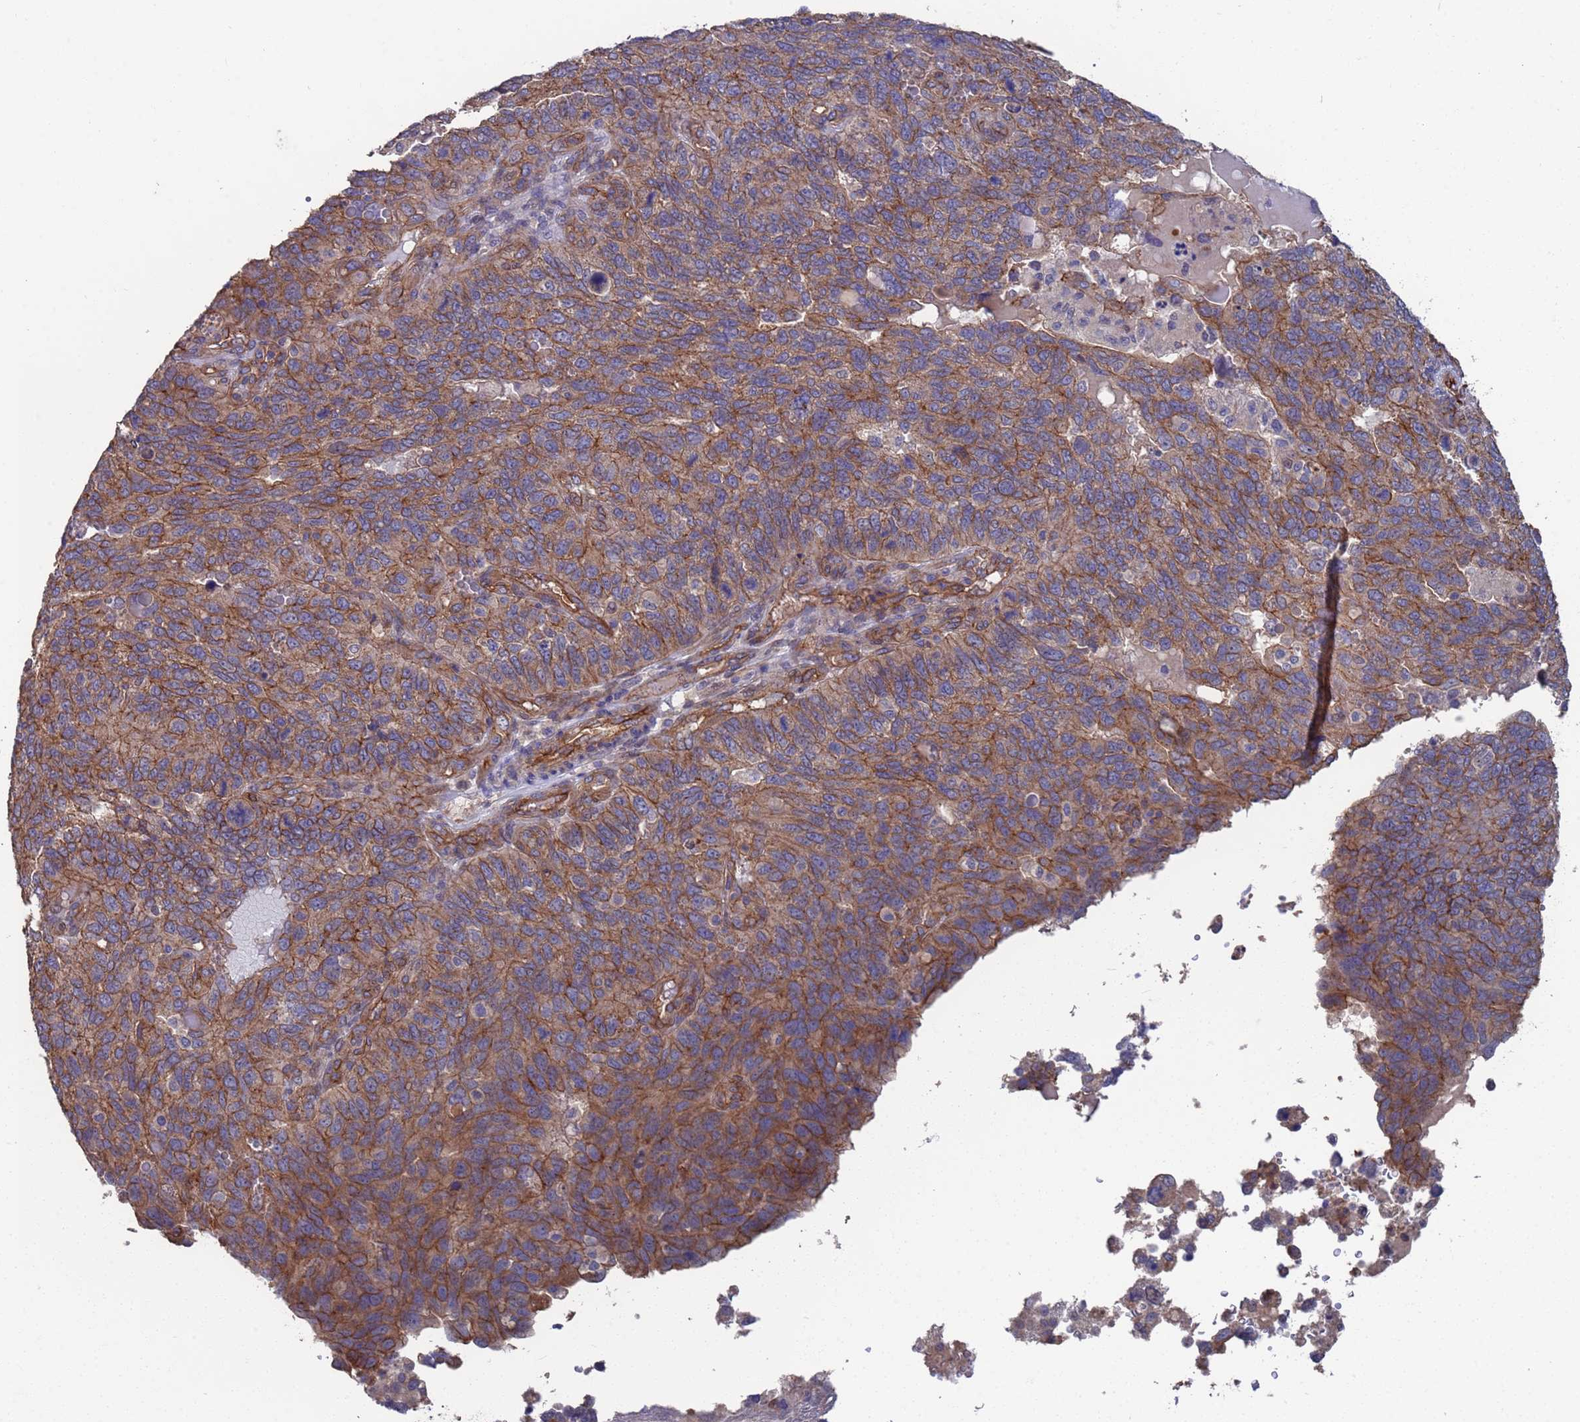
{"staining": {"intensity": "moderate", "quantity": "25%-75%", "location": "cytoplasmic/membranous"}, "tissue": "endometrial cancer", "cell_type": "Tumor cells", "image_type": "cancer", "snomed": [{"axis": "morphology", "description": "Adenocarcinoma, NOS"}, {"axis": "topography", "description": "Endometrium"}], "caption": "This is a micrograph of immunohistochemistry staining of endometrial cancer (adenocarcinoma), which shows moderate staining in the cytoplasmic/membranous of tumor cells.", "gene": "NDUFAF6", "patient": {"sex": "female", "age": 66}}